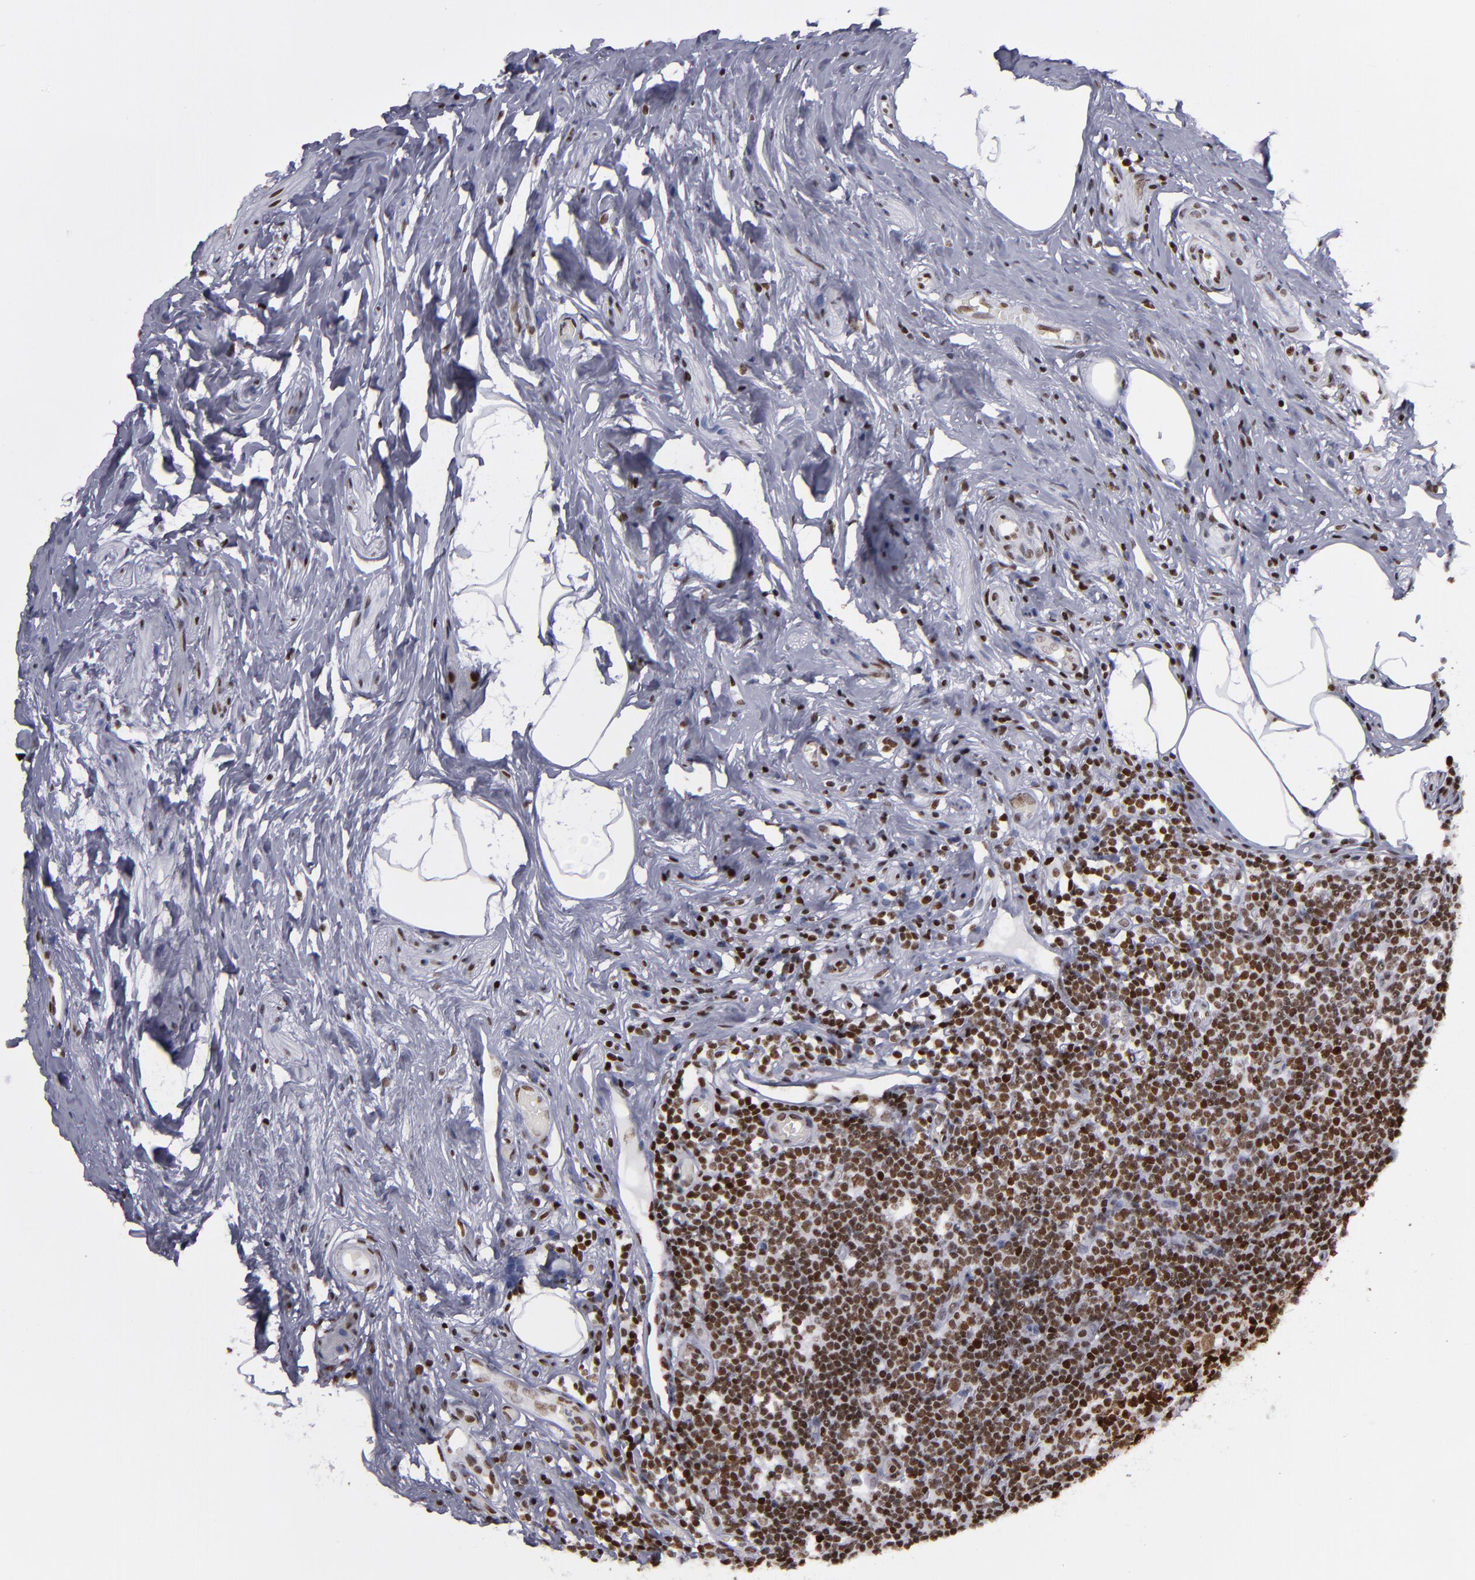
{"staining": {"intensity": "moderate", "quantity": ">75%", "location": "nuclear"}, "tissue": "appendix", "cell_type": "Glandular cells", "image_type": "normal", "snomed": [{"axis": "morphology", "description": "Normal tissue, NOS"}, {"axis": "topography", "description": "Appendix"}], "caption": "Protein staining shows moderate nuclear positivity in approximately >75% of glandular cells in benign appendix. (DAB (3,3'-diaminobenzidine) IHC, brown staining for protein, blue staining for nuclei).", "gene": "TERF2", "patient": {"sex": "male", "age": 38}}